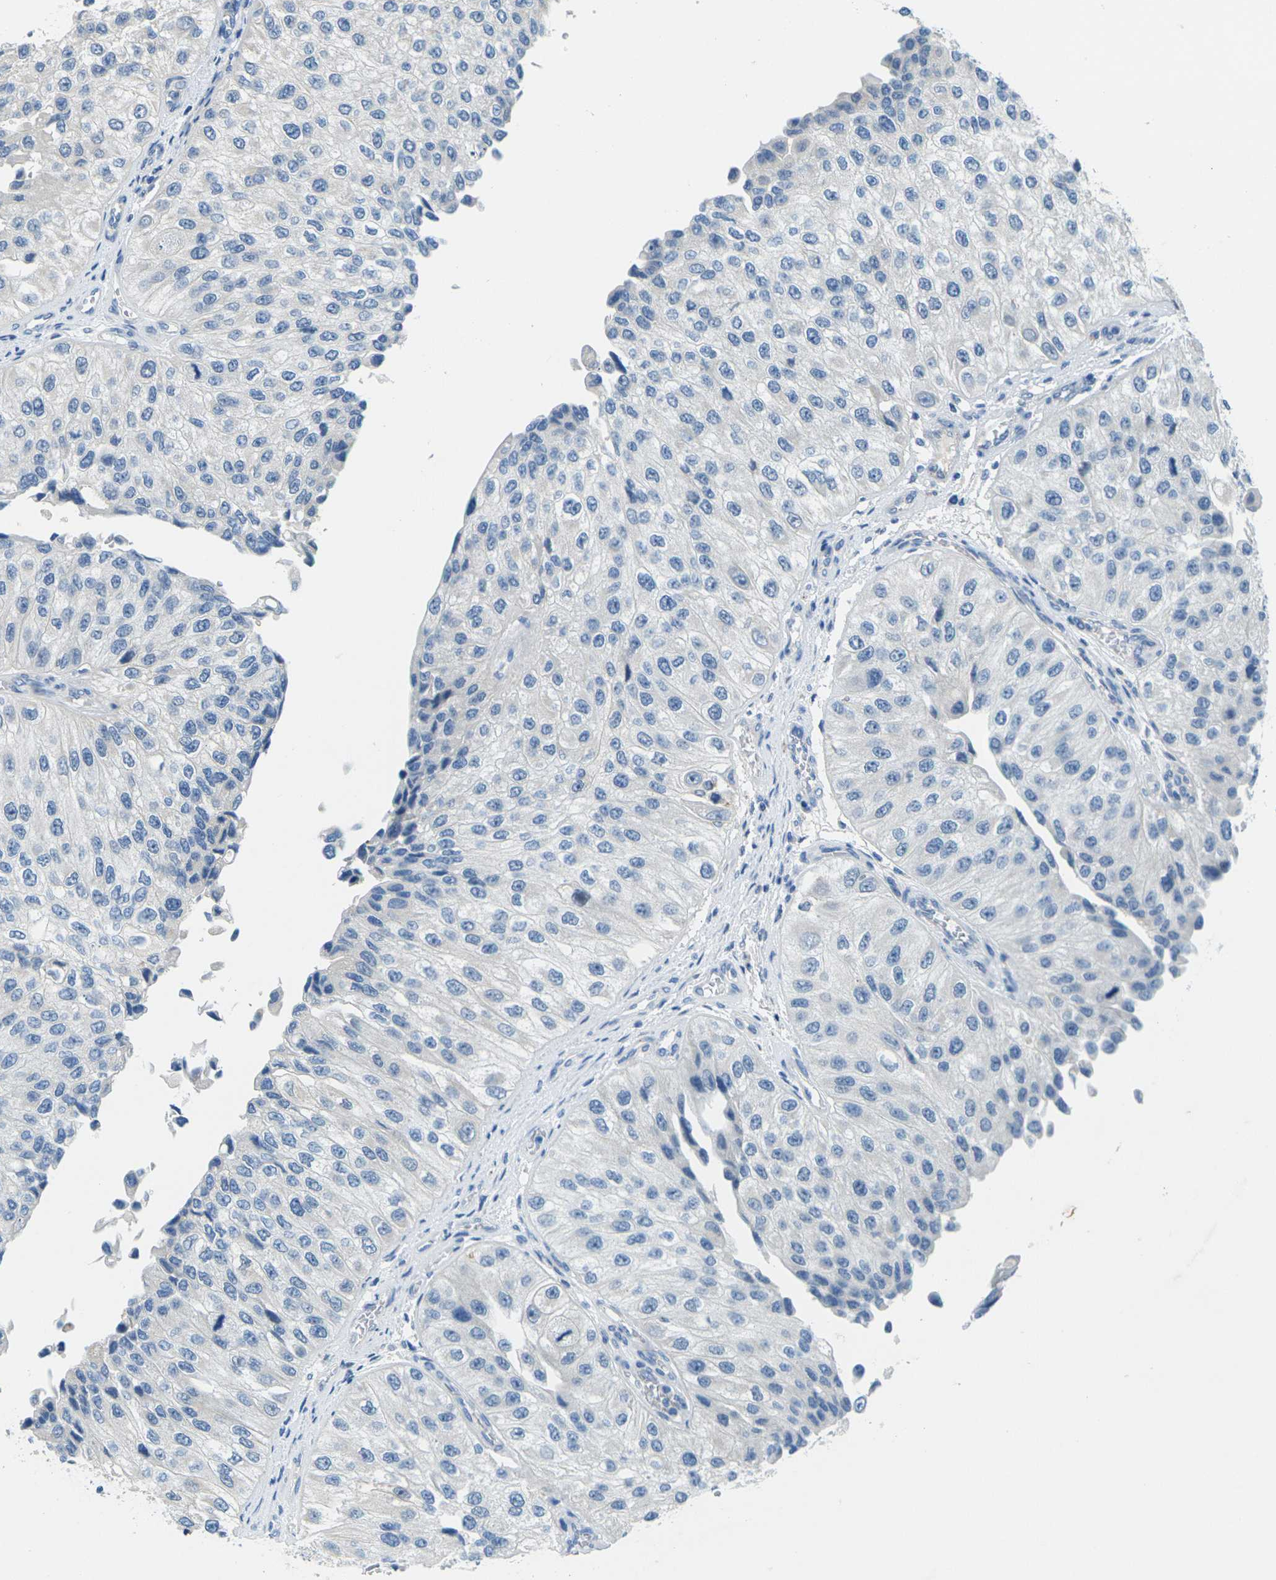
{"staining": {"intensity": "negative", "quantity": "none", "location": "none"}, "tissue": "urothelial cancer", "cell_type": "Tumor cells", "image_type": "cancer", "snomed": [{"axis": "morphology", "description": "Urothelial carcinoma, High grade"}, {"axis": "topography", "description": "Kidney"}, {"axis": "topography", "description": "Urinary bladder"}], "caption": "Urothelial cancer was stained to show a protein in brown. There is no significant positivity in tumor cells. Brightfield microscopy of immunohistochemistry stained with DAB (3,3'-diaminobenzidine) (brown) and hematoxylin (blue), captured at high magnification.", "gene": "CYP2C8", "patient": {"sex": "male", "age": 77}}